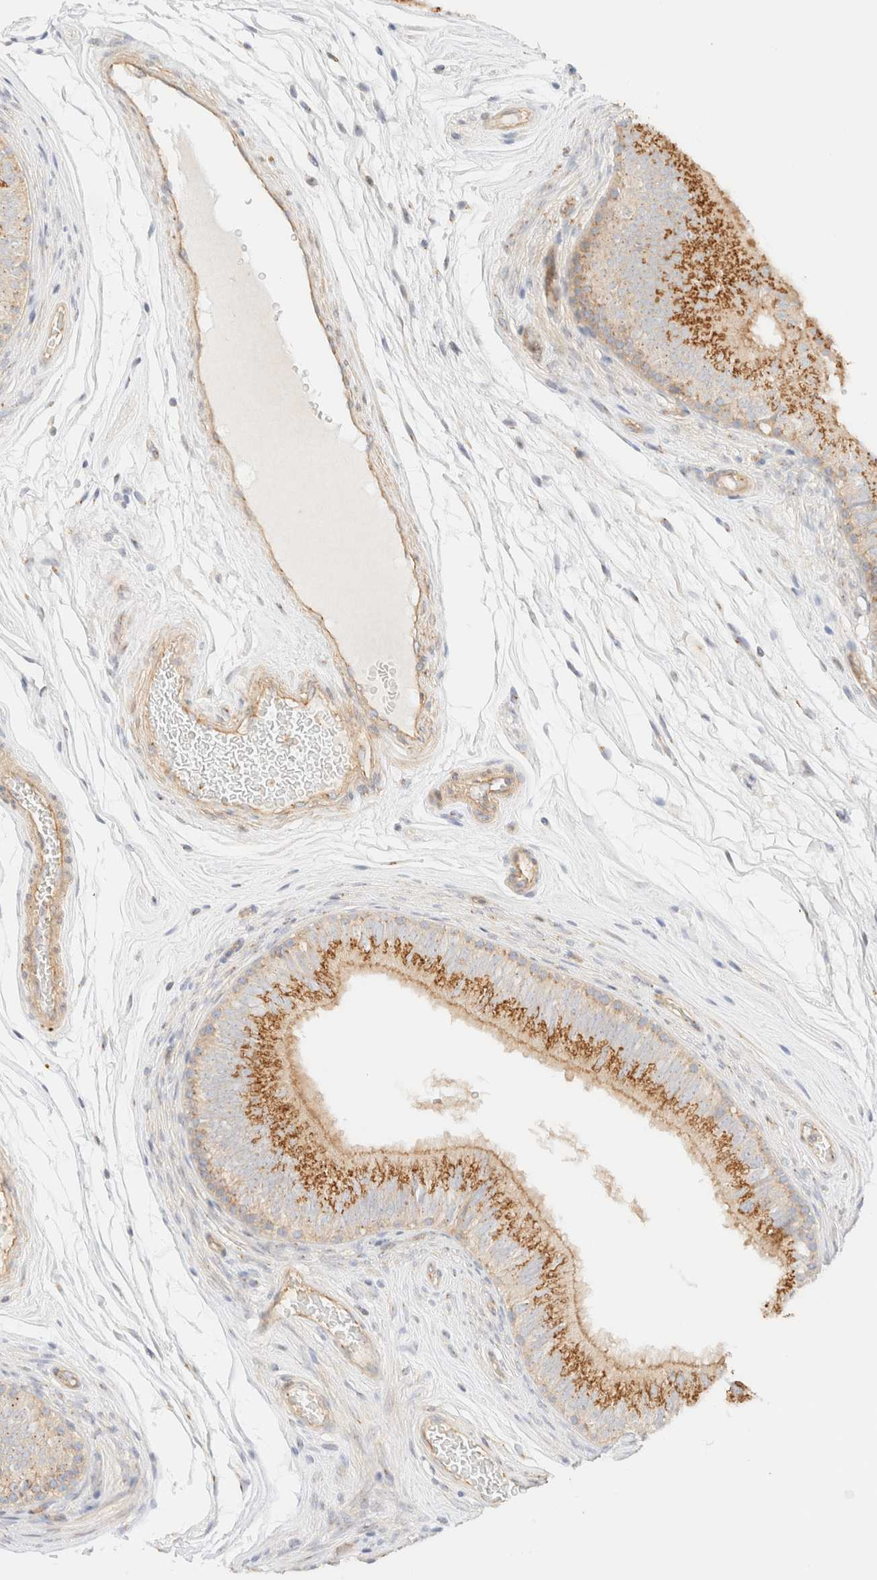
{"staining": {"intensity": "moderate", "quantity": ">75%", "location": "cytoplasmic/membranous"}, "tissue": "epididymis", "cell_type": "Glandular cells", "image_type": "normal", "snomed": [{"axis": "morphology", "description": "Normal tissue, NOS"}, {"axis": "topography", "description": "Epididymis"}], "caption": "About >75% of glandular cells in benign epididymis show moderate cytoplasmic/membranous protein staining as visualized by brown immunohistochemical staining.", "gene": "MYO10", "patient": {"sex": "male", "age": 36}}